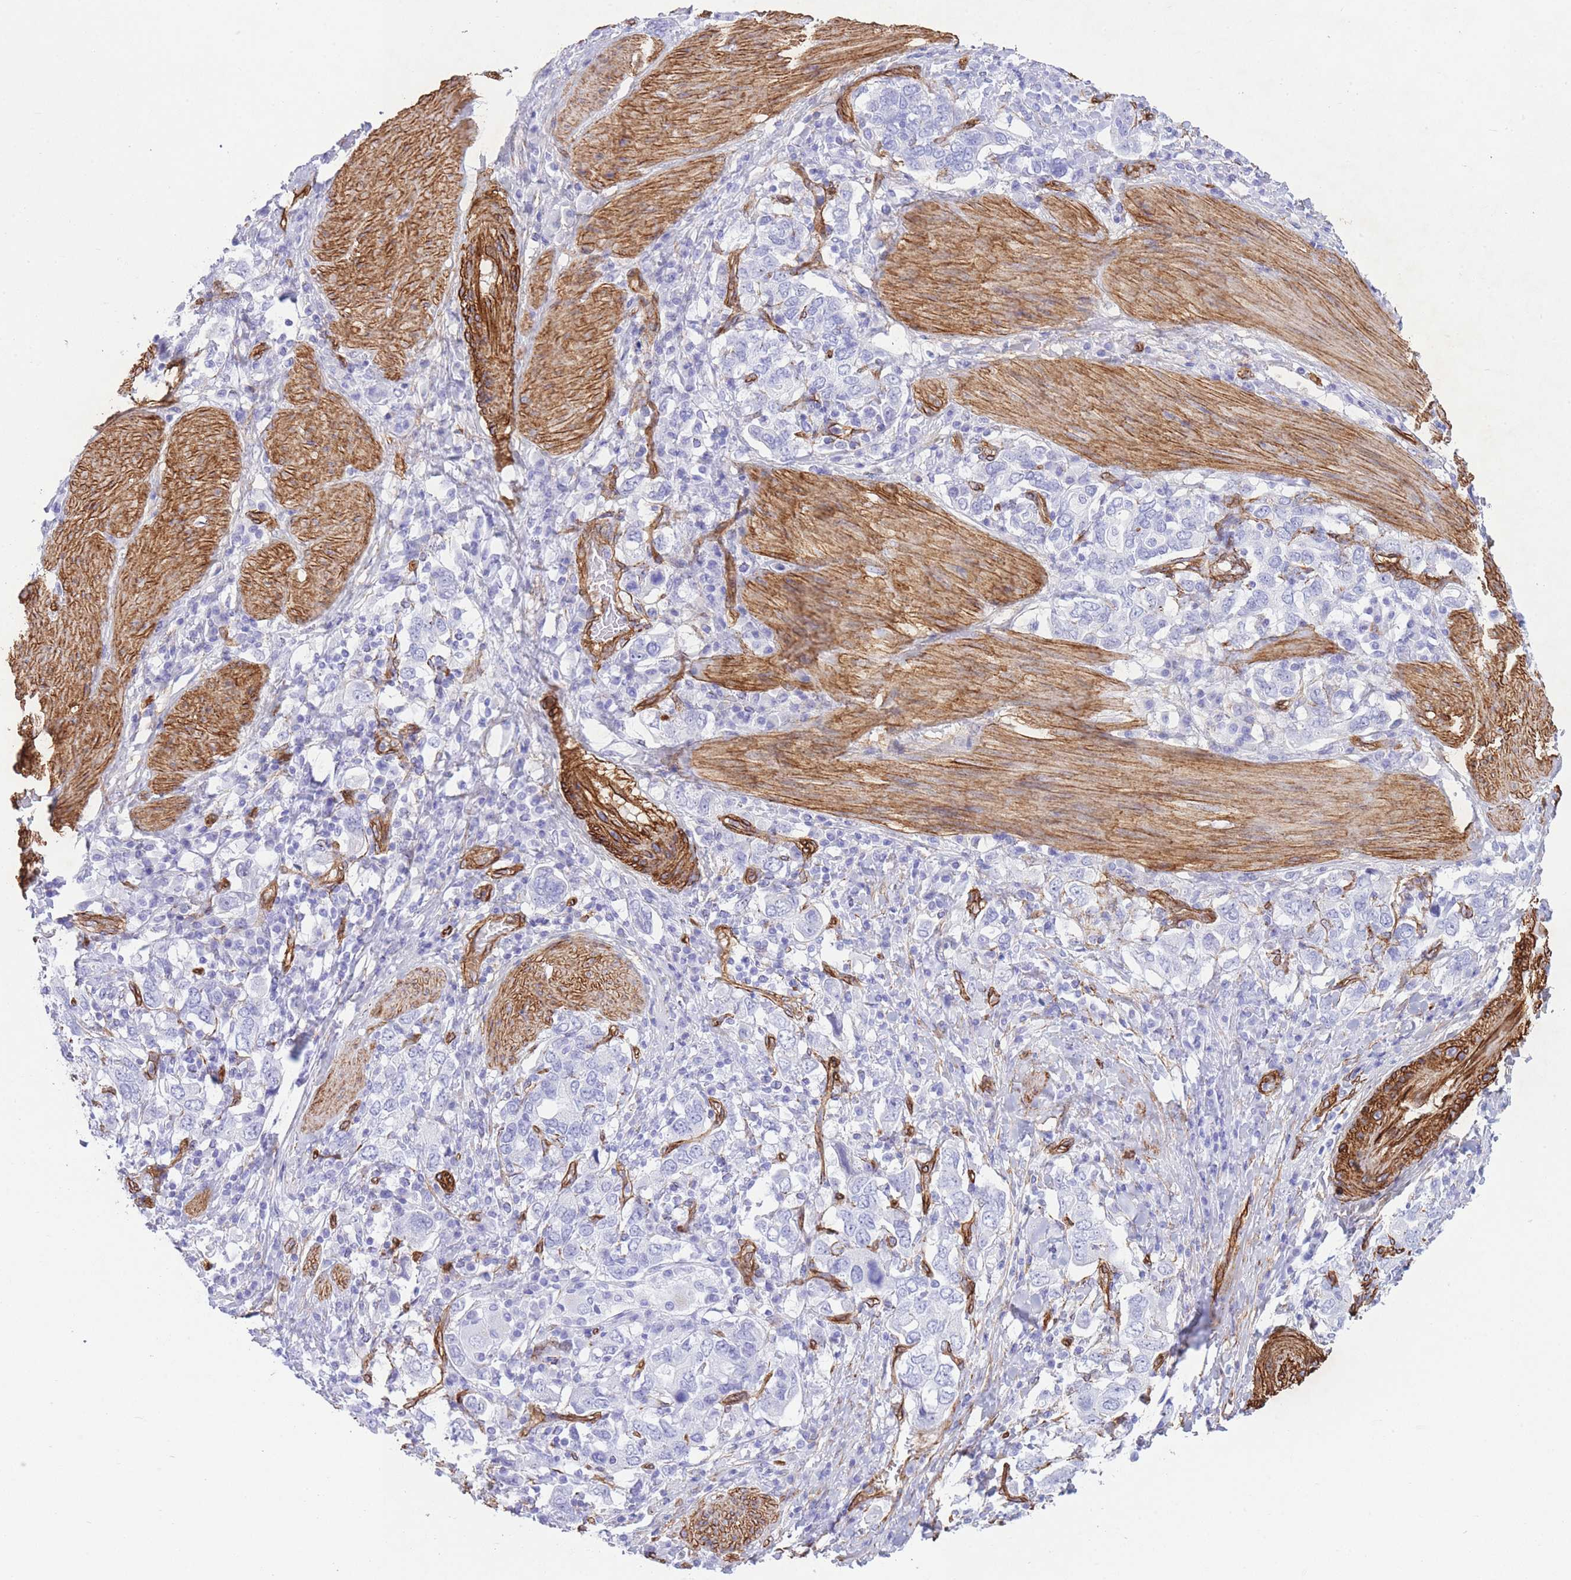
{"staining": {"intensity": "negative", "quantity": "none", "location": "none"}, "tissue": "stomach cancer", "cell_type": "Tumor cells", "image_type": "cancer", "snomed": [{"axis": "morphology", "description": "Adenocarcinoma, NOS"}, {"axis": "topography", "description": "Stomach, upper"}, {"axis": "topography", "description": "Stomach"}], "caption": "Stomach cancer (adenocarcinoma) stained for a protein using IHC exhibits no expression tumor cells.", "gene": "CAVIN1", "patient": {"sex": "male", "age": 62}}